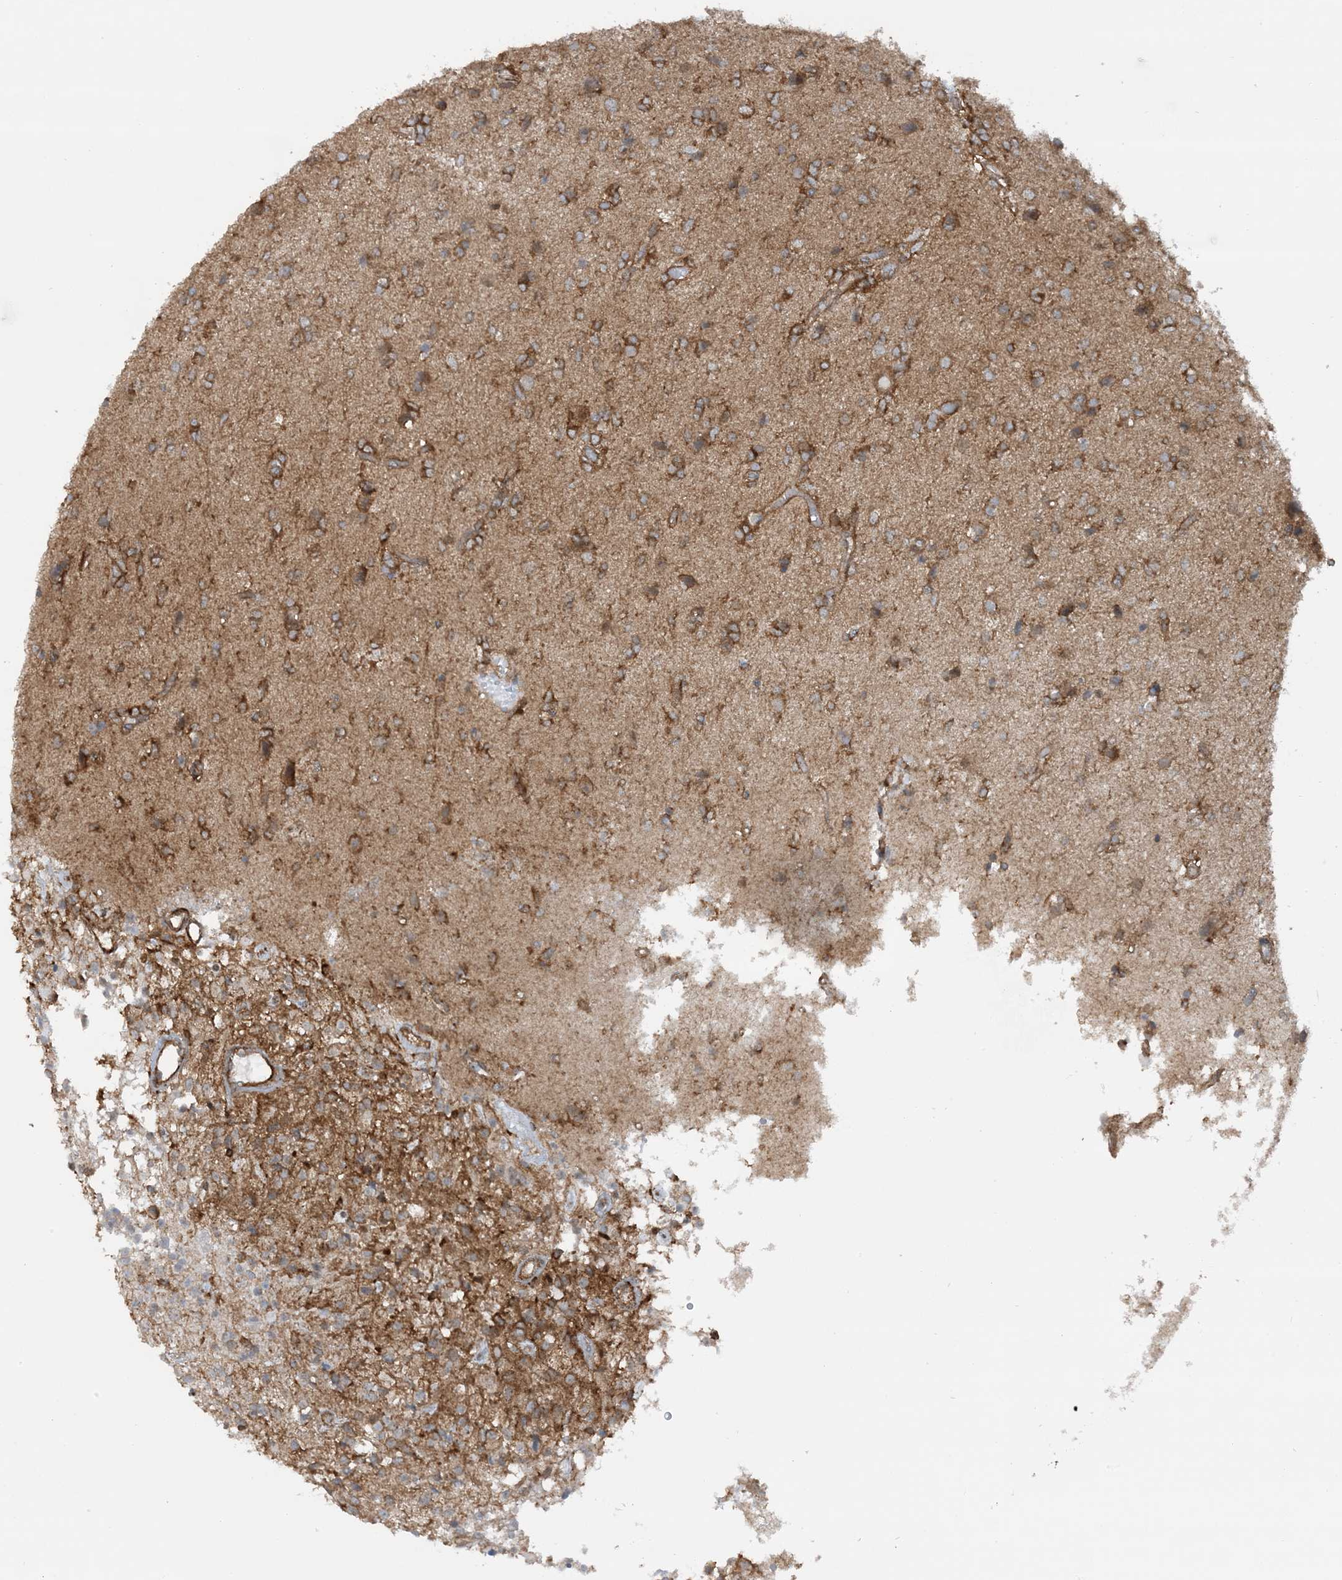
{"staining": {"intensity": "moderate", "quantity": ">75%", "location": "cytoplasmic/membranous"}, "tissue": "glioma", "cell_type": "Tumor cells", "image_type": "cancer", "snomed": [{"axis": "morphology", "description": "Glioma, malignant, High grade"}, {"axis": "topography", "description": "Brain"}], "caption": "Approximately >75% of tumor cells in glioma exhibit moderate cytoplasmic/membranous protein staining as visualized by brown immunohistochemical staining.", "gene": "STAM2", "patient": {"sex": "female", "age": 59}}